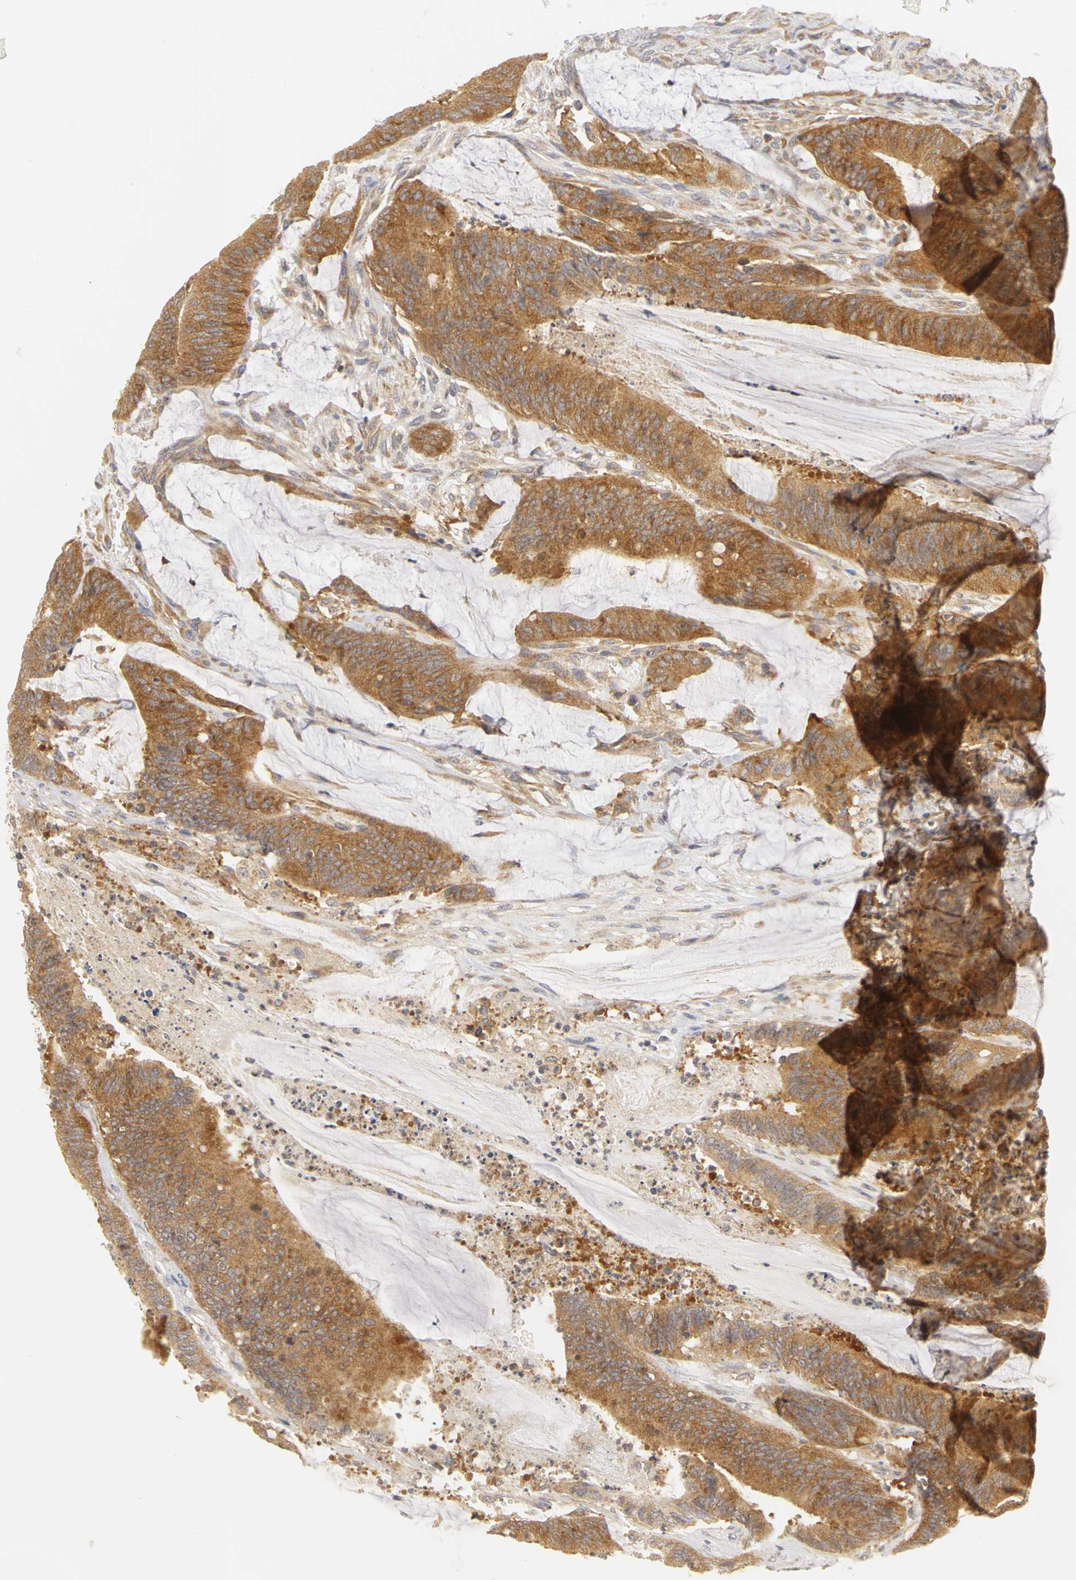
{"staining": {"intensity": "moderate", "quantity": ">75%", "location": "cytoplasmic/membranous"}, "tissue": "colorectal cancer", "cell_type": "Tumor cells", "image_type": "cancer", "snomed": [{"axis": "morphology", "description": "Adenocarcinoma, NOS"}, {"axis": "topography", "description": "Rectum"}], "caption": "Moderate cytoplasmic/membranous positivity is identified in about >75% of tumor cells in colorectal adenocarcinoma.", "gene": "IRAK1", "patient": {"sex": "female", "age": 66}}